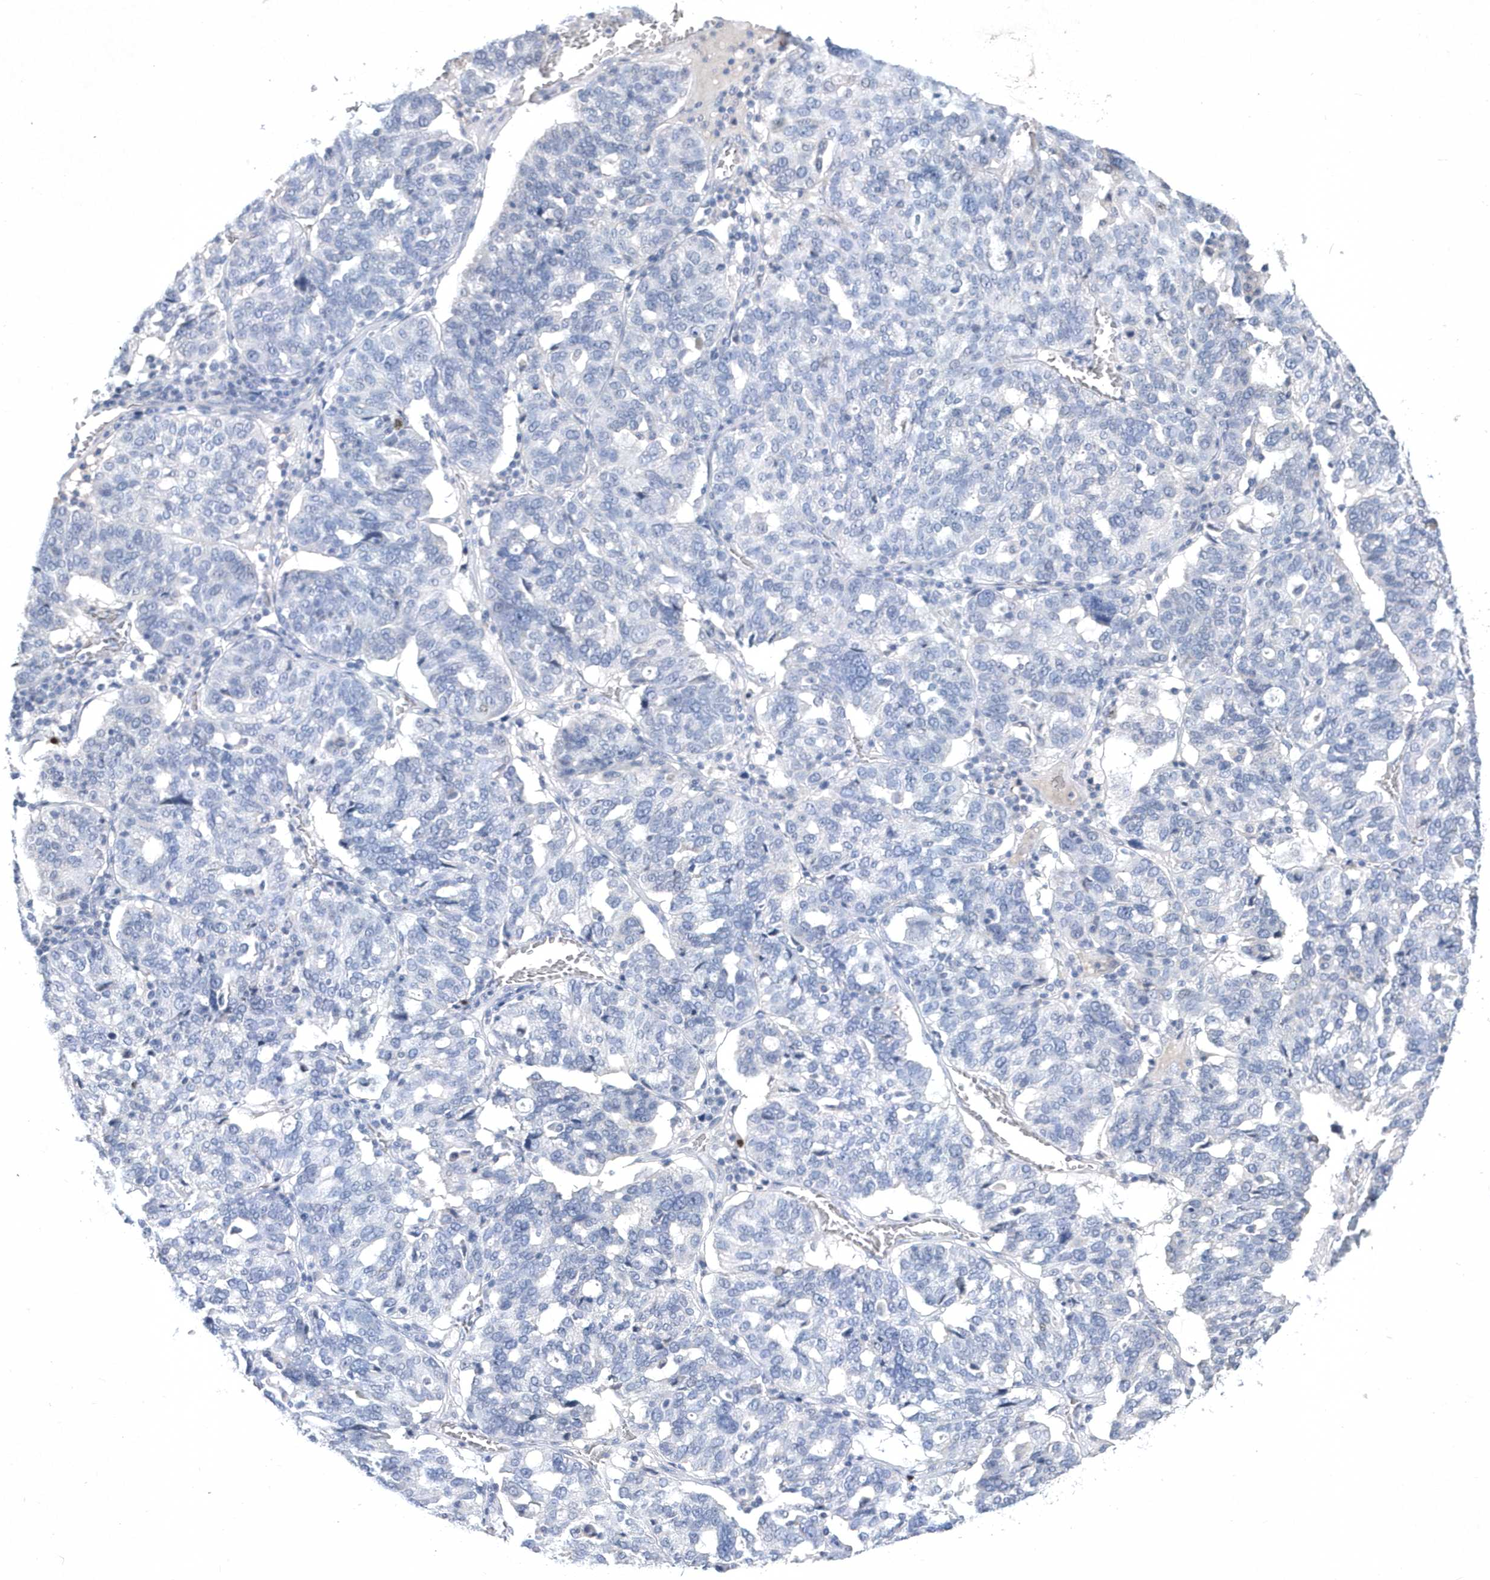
{"staining": {"intensity": "negative", "quantity": "none", "location": "none"}, "tissue": "ovarian cancer", "cell_type": "Tumor cells", "image_type": "cancer", "snomed": [{"axis": "morphology", "description": "Cystadenocarcinoma, serous, NOS"}, {"axis": "topography", "description": "Ovary"}], "caption": "Ovarian serous cystadenocarcinoma stained for a protein using IHC displays no expression tumor cells.", "gene": "BHLHA15", "patient": {"sex": "female", "age": 59}}